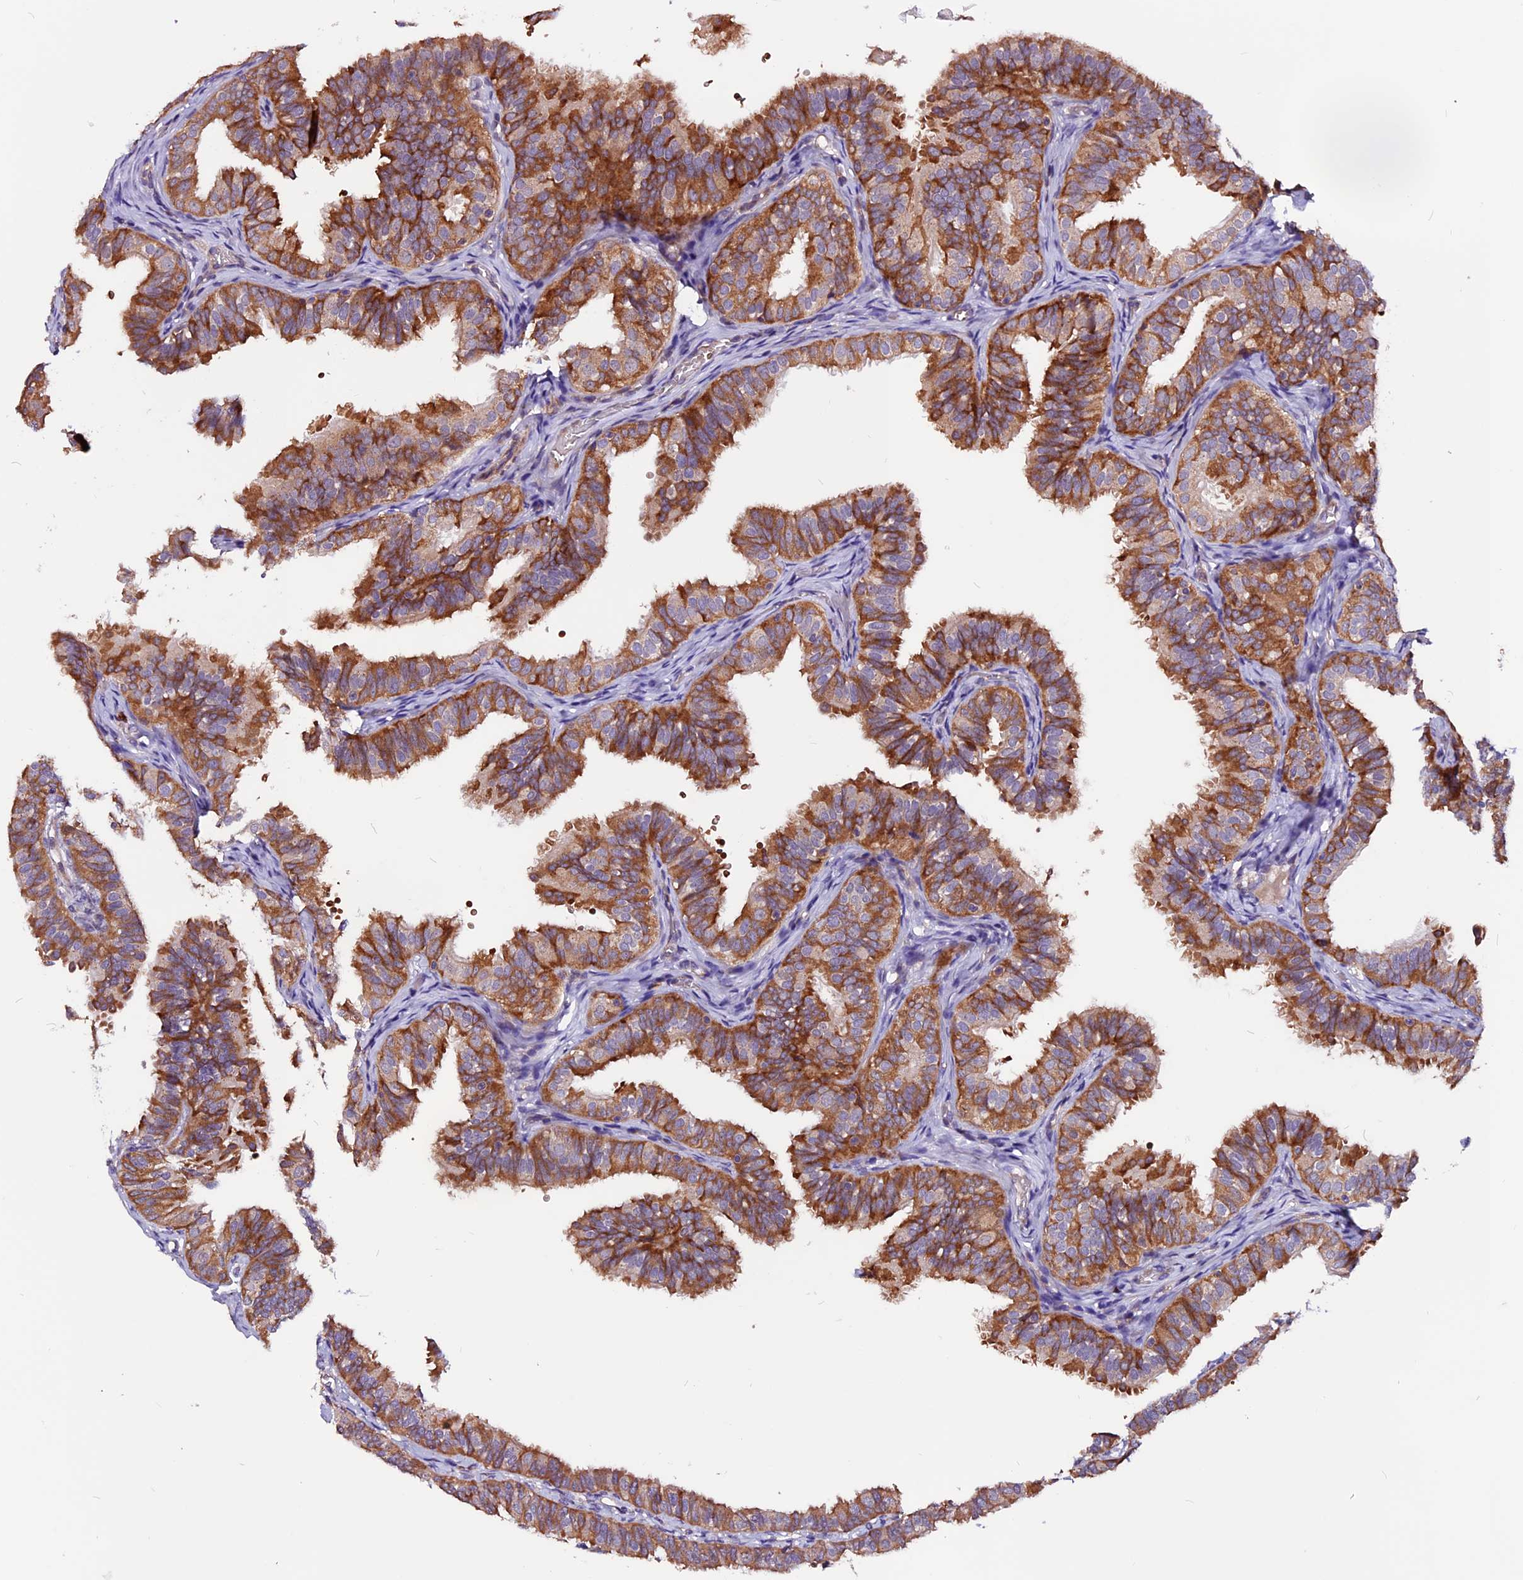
{"staining": {"intensity": "strong", "quantity": ">75%", "location": "cytoplasmic/membranous"}, "tissue": "fallopian tube", "cell_type": "Glandular cells", "image_type": "normal", "snomed": [{"axis": "morphology", "description": "Normal tissue, NOS"}, {"axis": "topography", "description": "Fallopian tube"}], "caption": "Benign fallopian tube shows strong cytoplasmic/membranous positivity in about >75% of glandular cells, visualized by immunohistochemistry. (brown staining indicates protein expression, while blue staining denotes nuclei).", "gene": "RINL", "patient": {"sex": "female", "age": 35}}